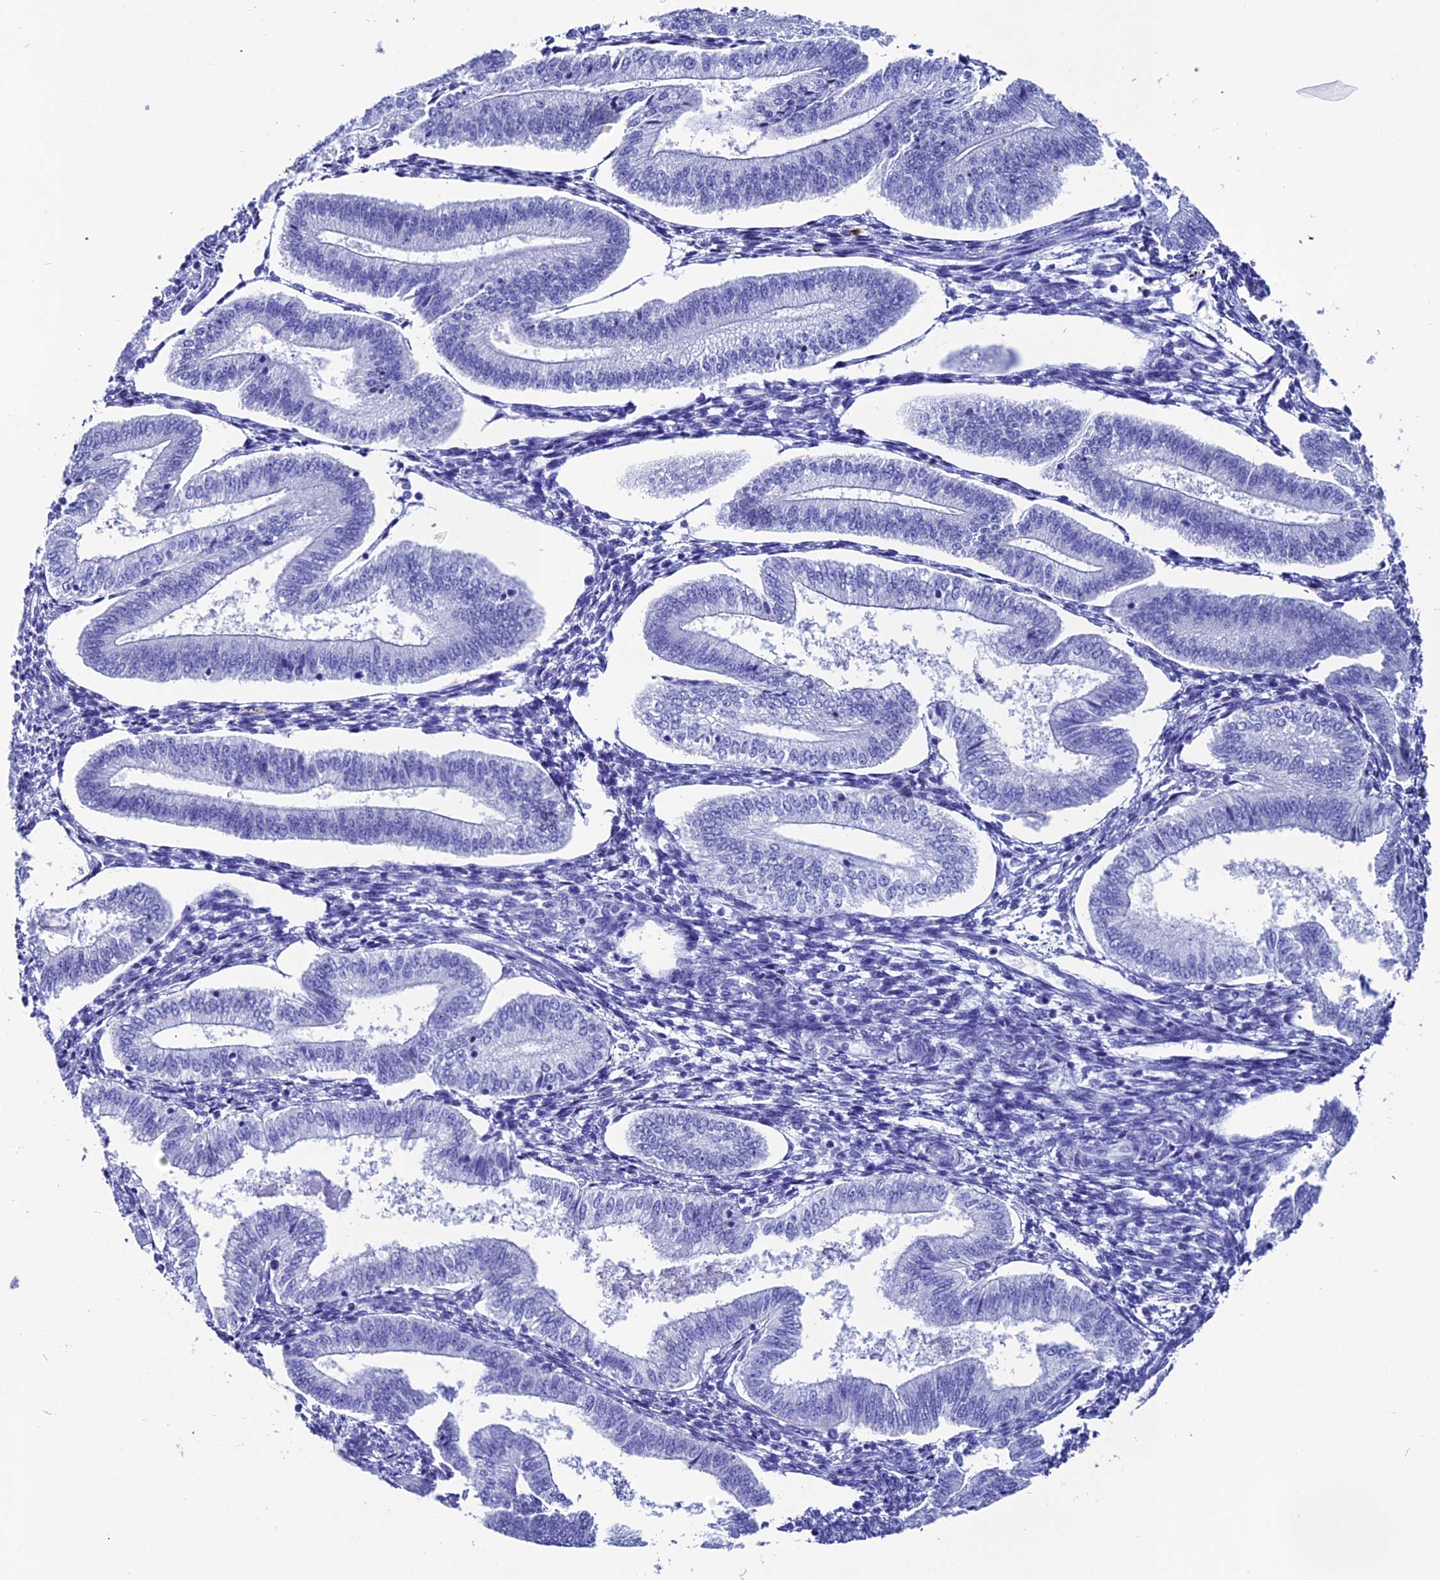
{"staining": {"intensity": "negative", "quantity": "none", "location": "none"}, "tissue": "endometrium", "cell_type": "Cells in endometrial stroma", "image_type": "normal", "snomed": [{"axis": "morphology", "description": "Normal tissue, NOS"}, {"axis": "topography", "description": "Endometrium"}], "caption": "Endometrium stained for a protein using IHC displays no positivity cells in endometrial stroma.", "gene": "ANKRD29", "patient": {"sex": "female", "age": 34}}